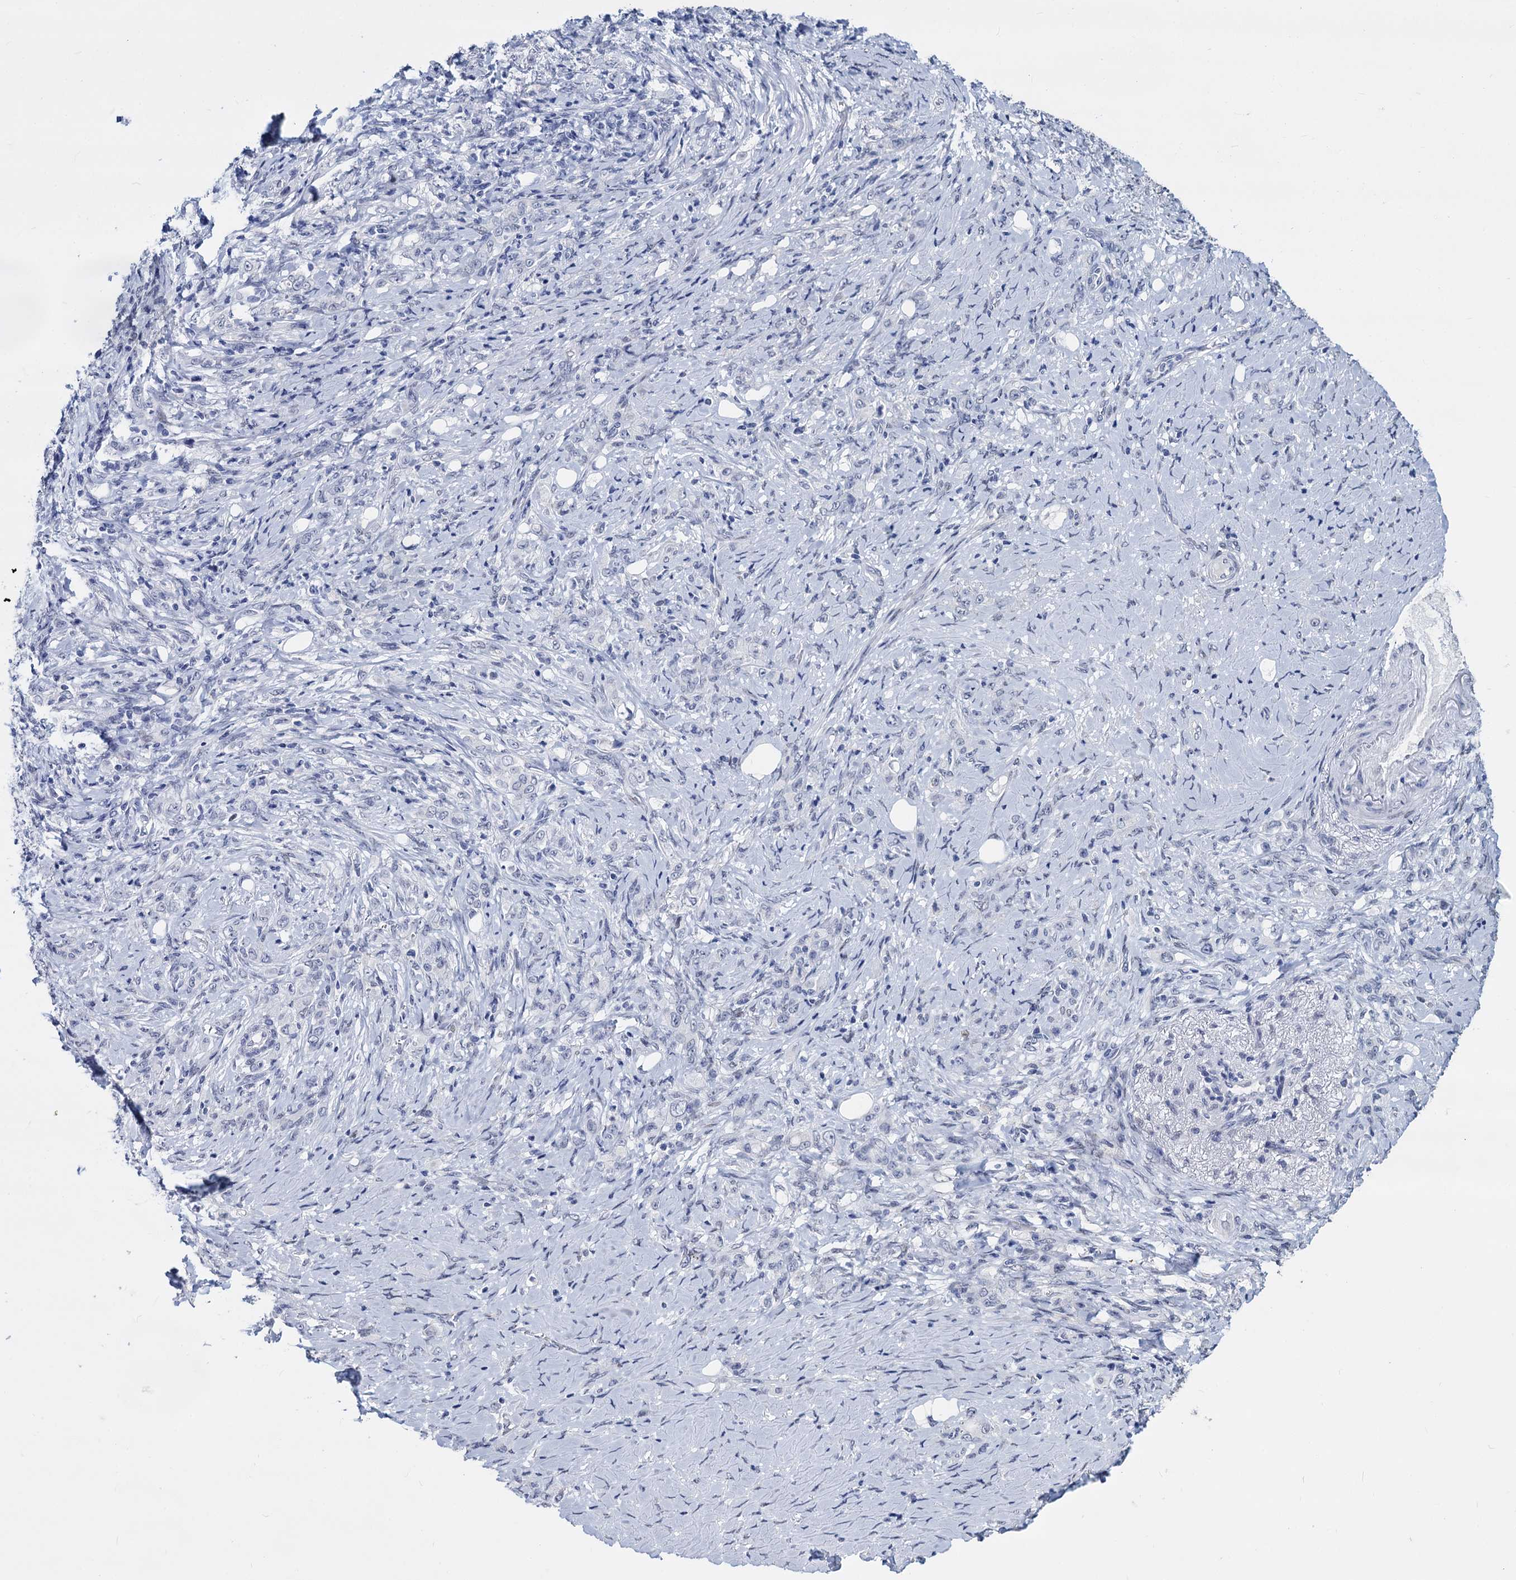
{"staining": {"intensity": "negative", "quantity": "none", "location": "none"}, "tissue": "stomach cancer", "cell_type": "Tumor cells", "image_type": "cancer", "snomed": [{"axis": "morphology", "description": "Adenocarcinoma, NOS"}, {"axis": "topography", "description": "Stomach"}], "caption": "This is an immunohistochemistry (IHC) histopathology image of human stomach adenocarcinoma. There is no positivity in tumor cells.", "gene": "MAGEA4", "patient": {"sex": "female", "age": 79}}